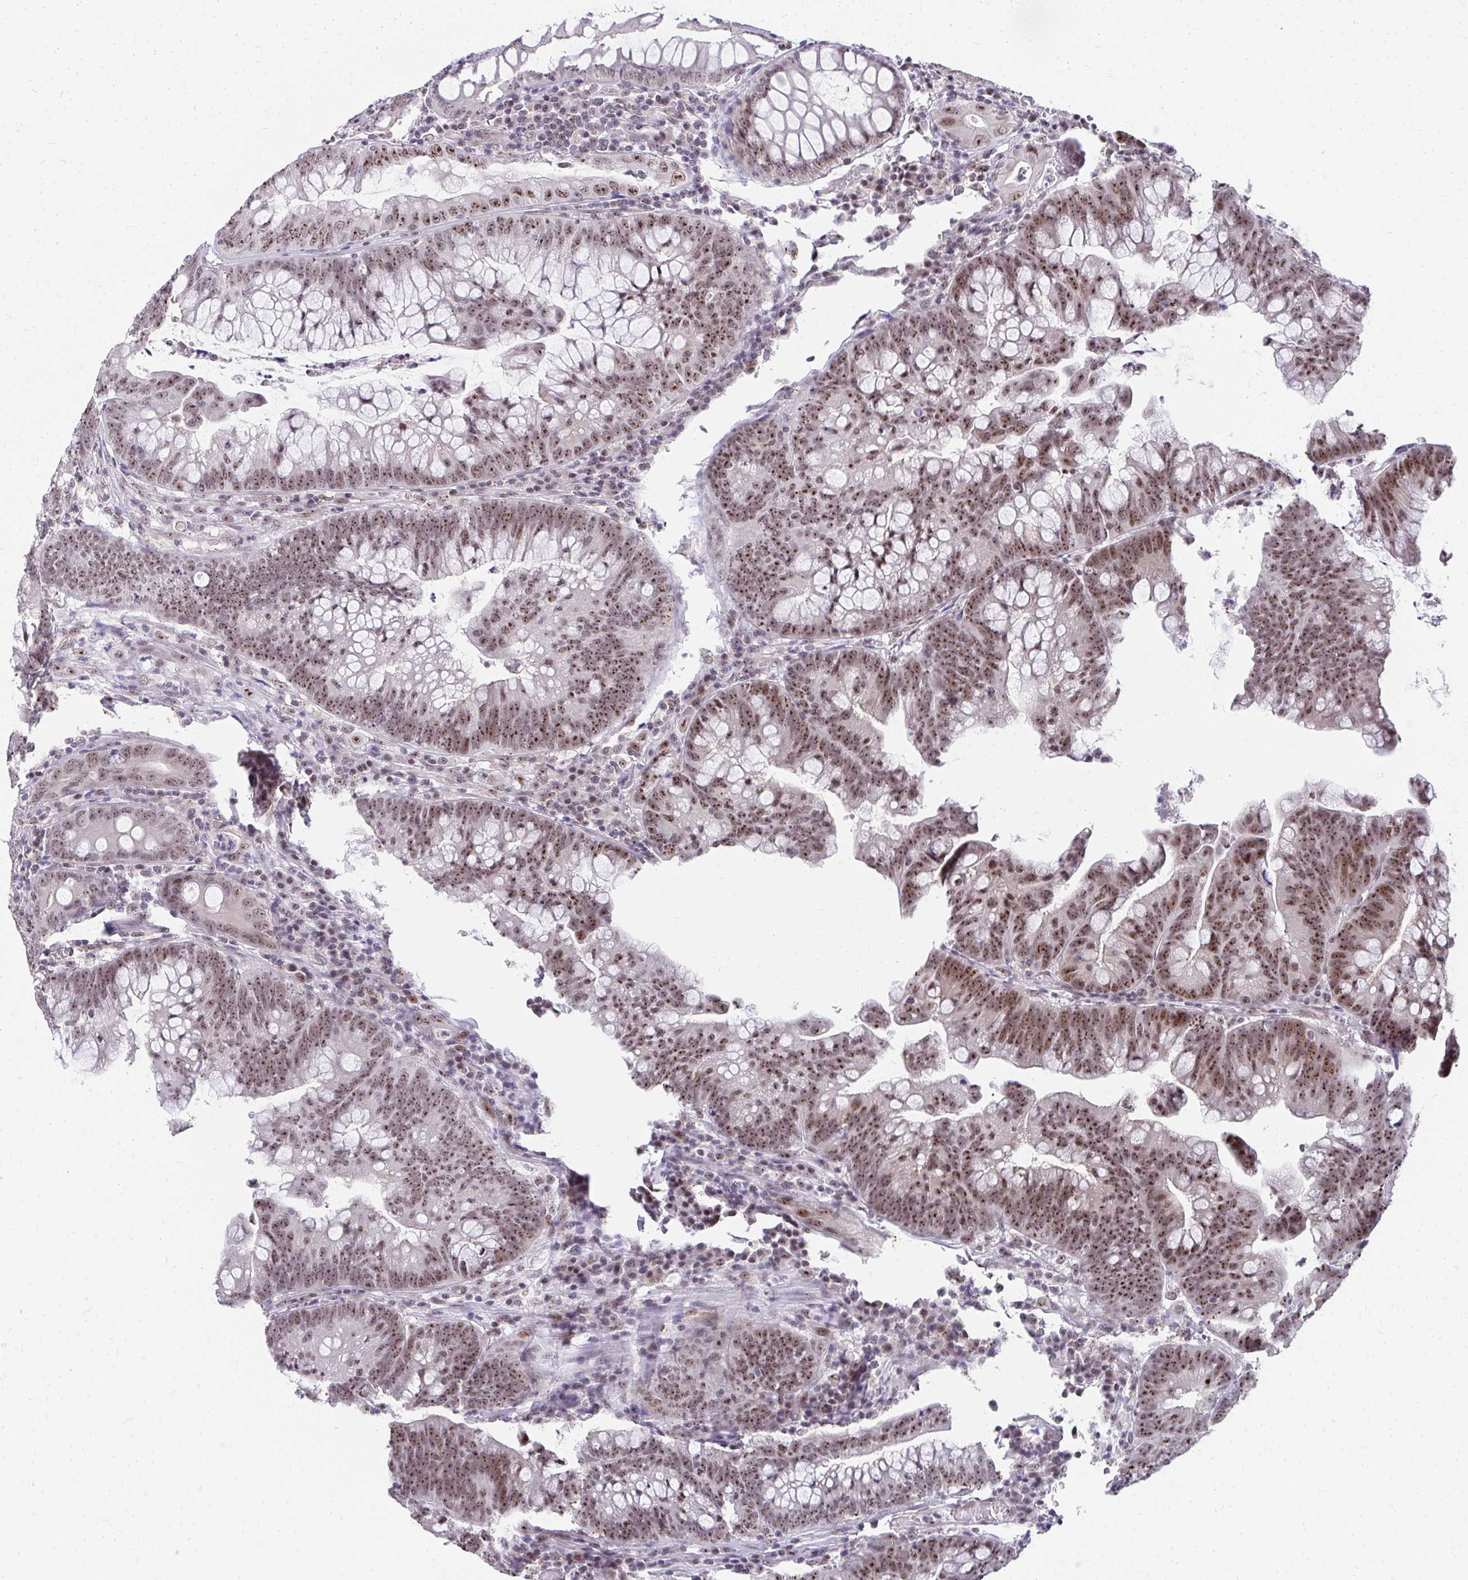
{"staining": {"intensity": "moderate", "quantity": ">75%", "location": "nuclear"}, "tissue": "colorectal cancer", "cell_type": "Tumor cells", "image_type": "cancer", "snomed": [{"axis": "morphology", "description": "Adenocarcinoma, NOS"}, {"axis": "topography", "description": "Colon"}], "caption": "IHC (DAB) staining of human colorectal cancer demonstrates moderate nuclear protein expression in about >75% of tumor cells.", "gene": "HIRA", "patient": {"sex": "male", "age": 62}}